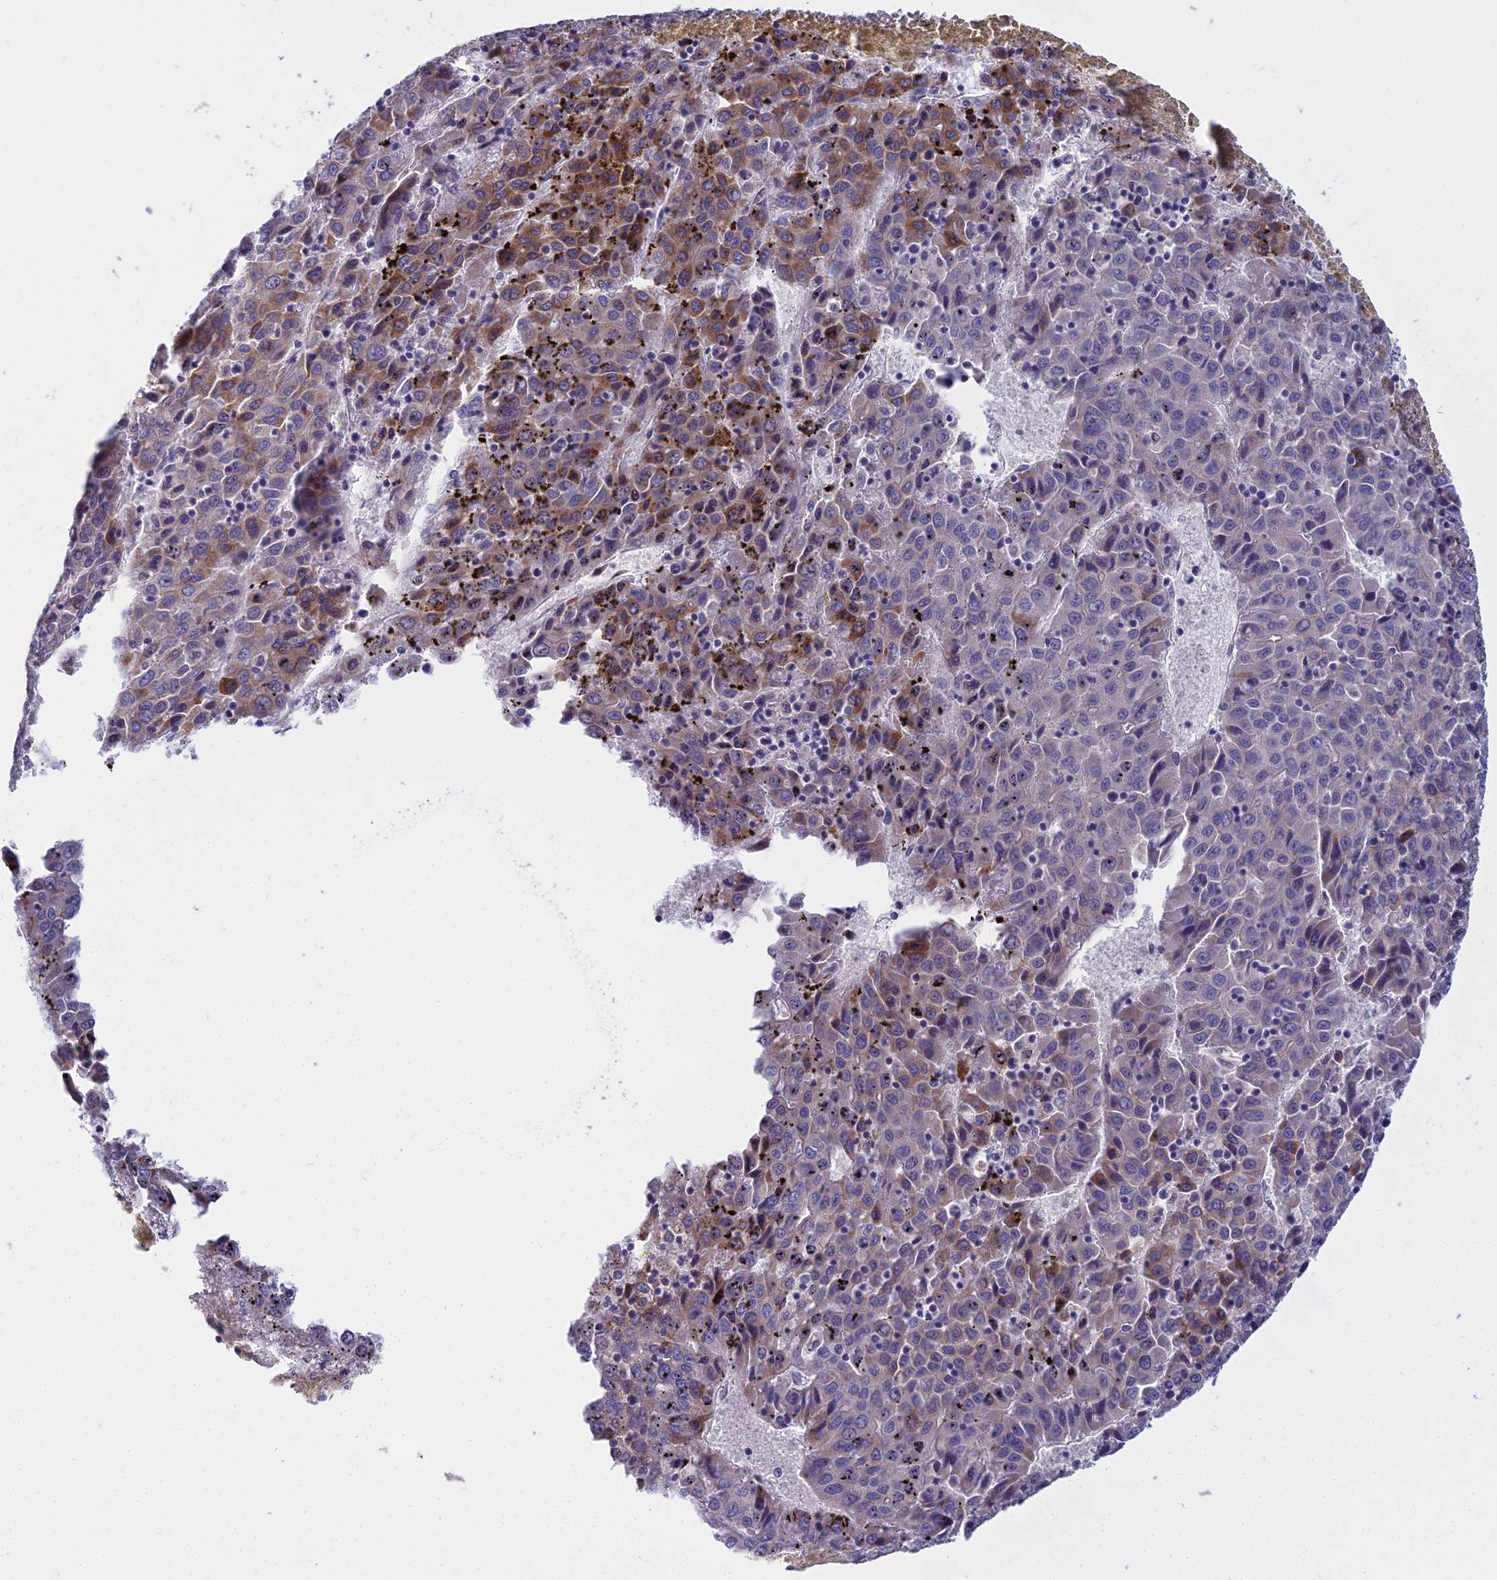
{"staining": {"intensity": "moderate", "quantity": "25%-75%", "location": "cytoplasmic/membranous"}, "tissue": "liver cancer", "cell_type": "Tumor cells", "image_type": "cancer", "snomed": [{"axis": "morphology", "description": "Carcinoma, Hepatocellular, NOS"}, {"axis": "topography", "description": "Liver"}], "caption": "Protein staining exhibits moderate cytoplasmic/membranous expression in about 25%-75% of tumor cells in liver hepatocellular carcinoma. (IHC, brightfield microscopy, high magnification).", "gene": "WDPCP", "patient": {"sex": "female", "age": 53}}